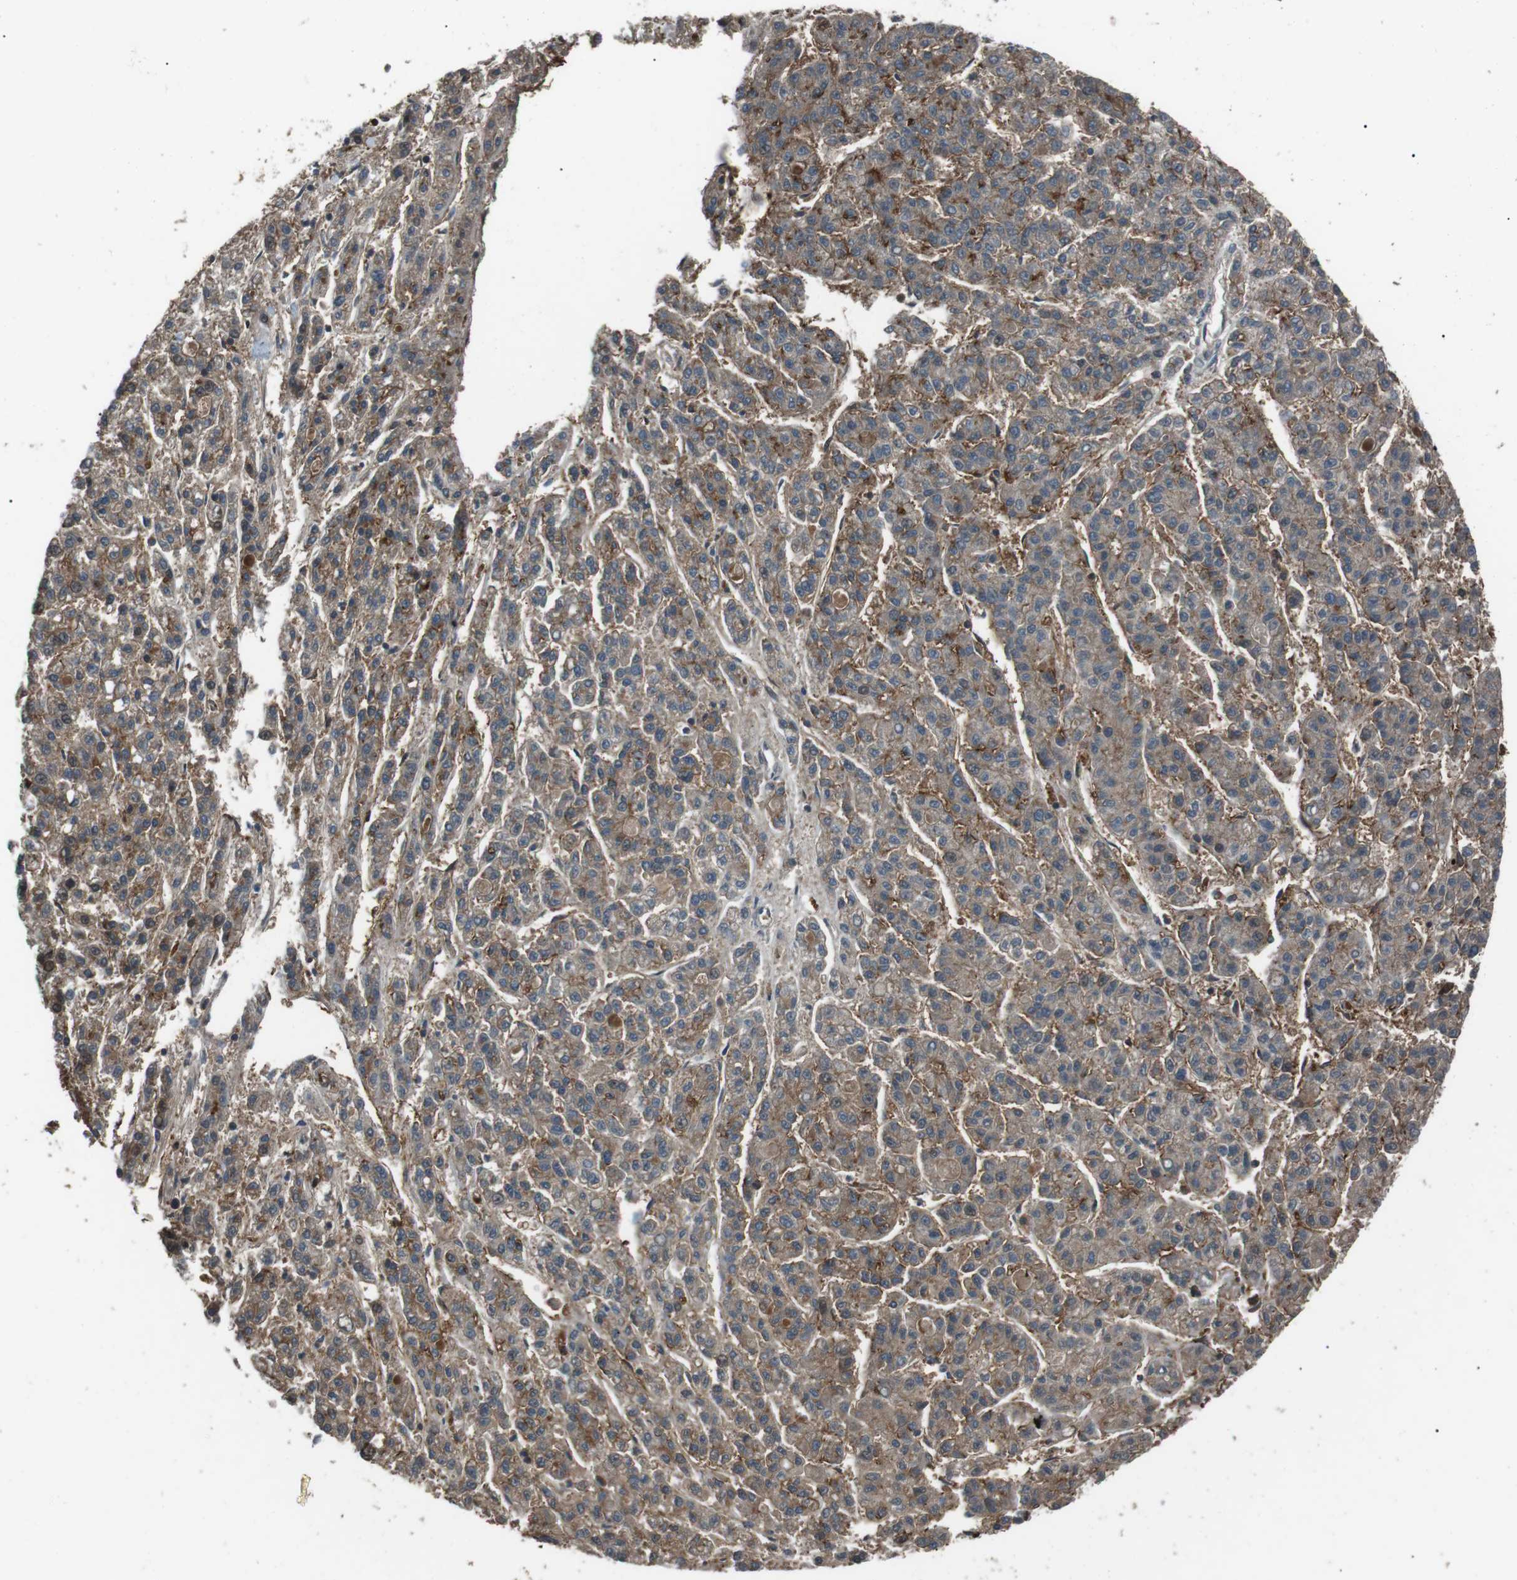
{"staining": {"intensity": "weak", "quantity": ">75%", "location": "cytoplasmic/membranous"}, "tissue": "liver cancer", "cell_type": "Tumor cells", "image_type": "cancer", "snomed": [{"axis": "morphology", "description": "Carcinoma, Hepatocellular, NOS"}, {"axis": "topography", "description": "Liver"}], "caption": "A photomicrograph of liver cancer (hepatocellular carcinoma) stained for a protein demonstrates weak cytoplasmic/membranous brown staining in tumor cells. (brown staining indicates protein expression, while blue staining denotes nuclei).", "gene": "GPR161", "patient": {"sex": "male", "age": 70}}